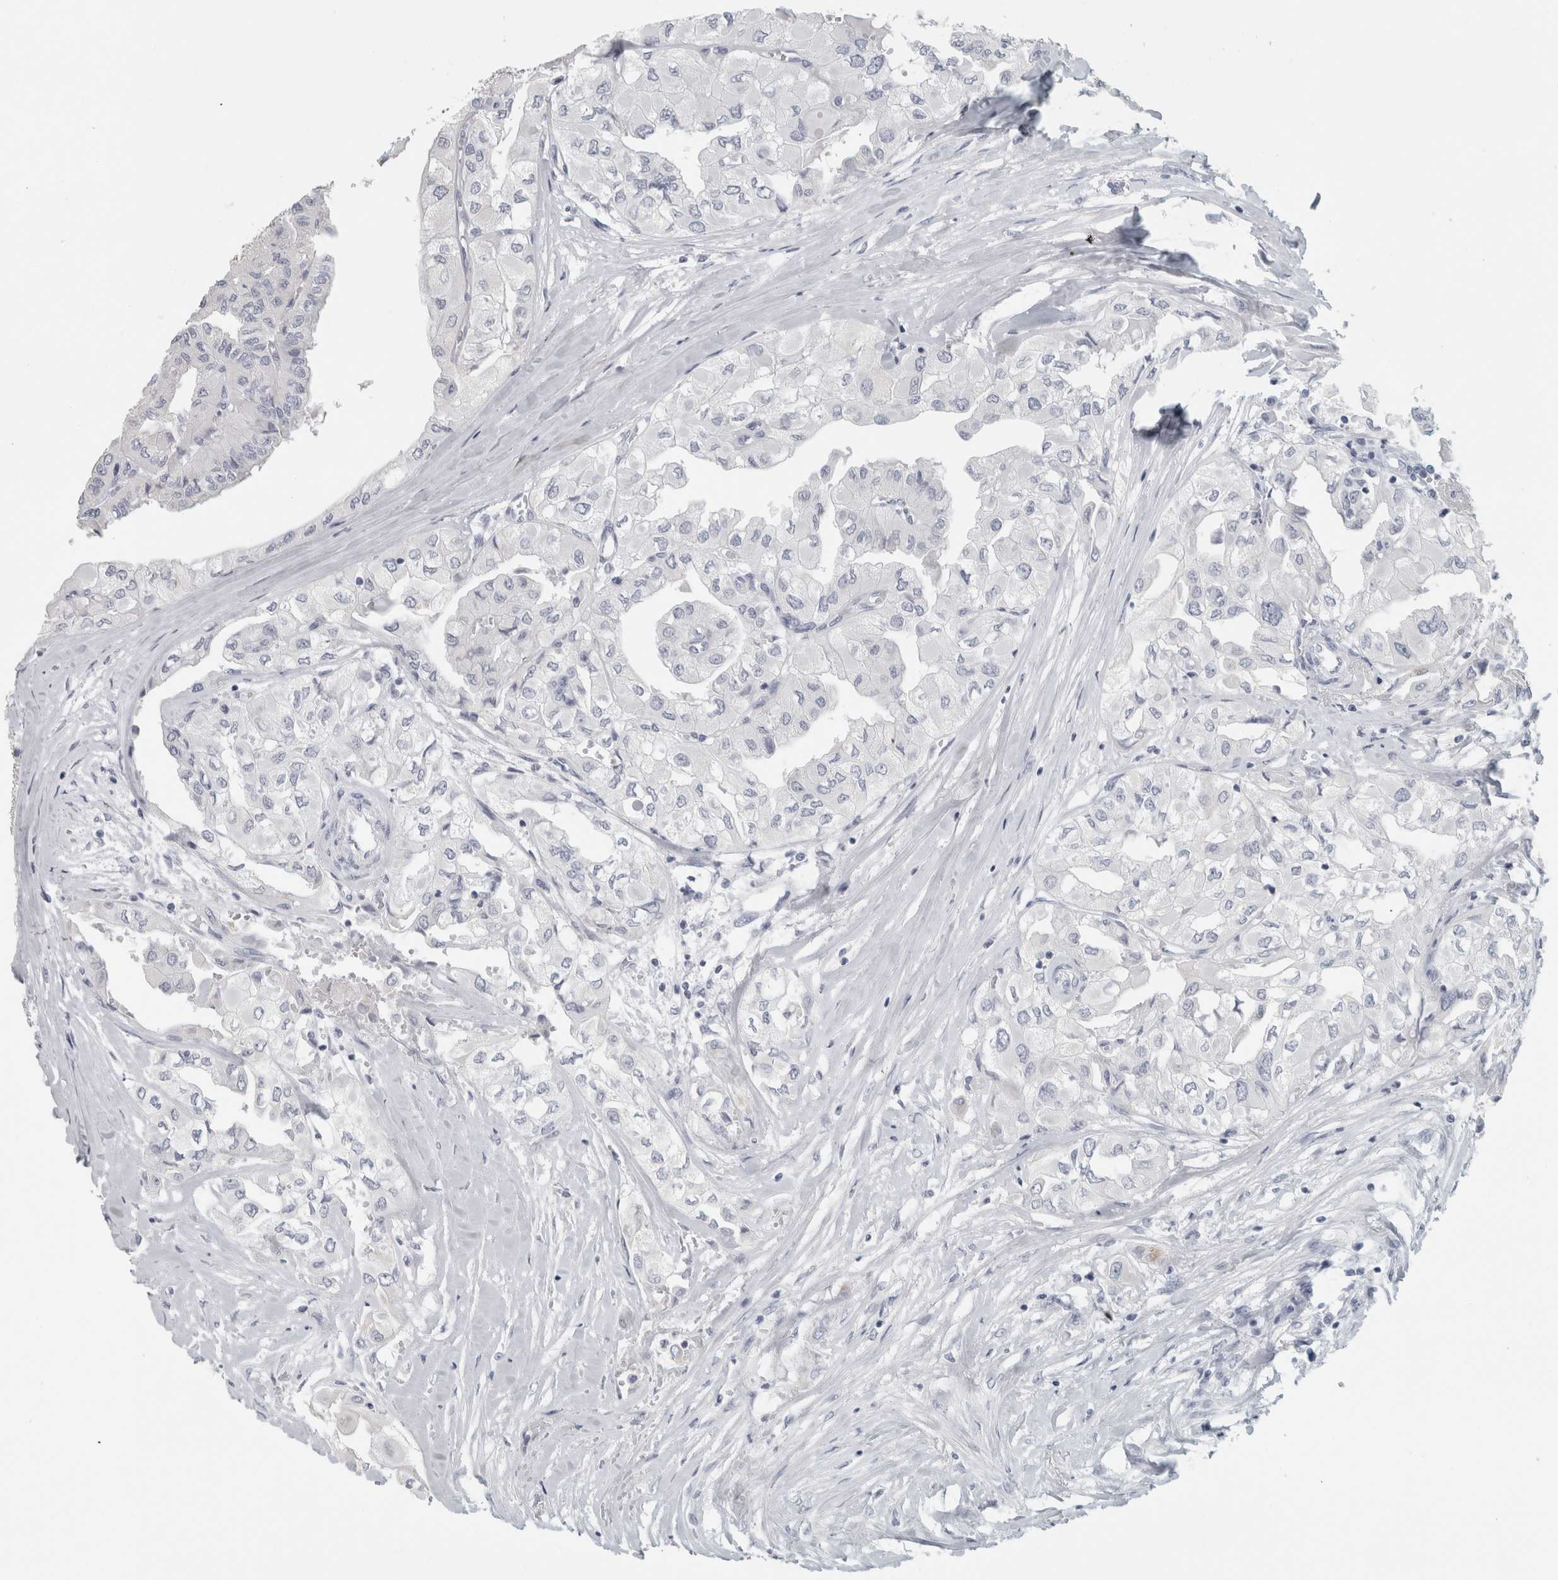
{"staining": {"intensity": "moderate", "quantity": "<25%", "location": "cytoplasmic/membranous"}, "tissue": "thyroid cancer", "cell_type": "Tumor cells", "image_type": "cancer", "snomed": [{"axis": "morphology", "description": "Papillary adenocarcinoma, NOS"}, {"axis": "topography", "description": "Thyroid gland"}], "caption": "There is low levels of moderate cytoplasmic/membranous staining in tumor cells of thyroid papillary adenocarcinoma, as demonstrated by immunohistochemical staining (brown color).", "gene": "SLC28A3", "patient": {"sex": "female", "age": 59}}